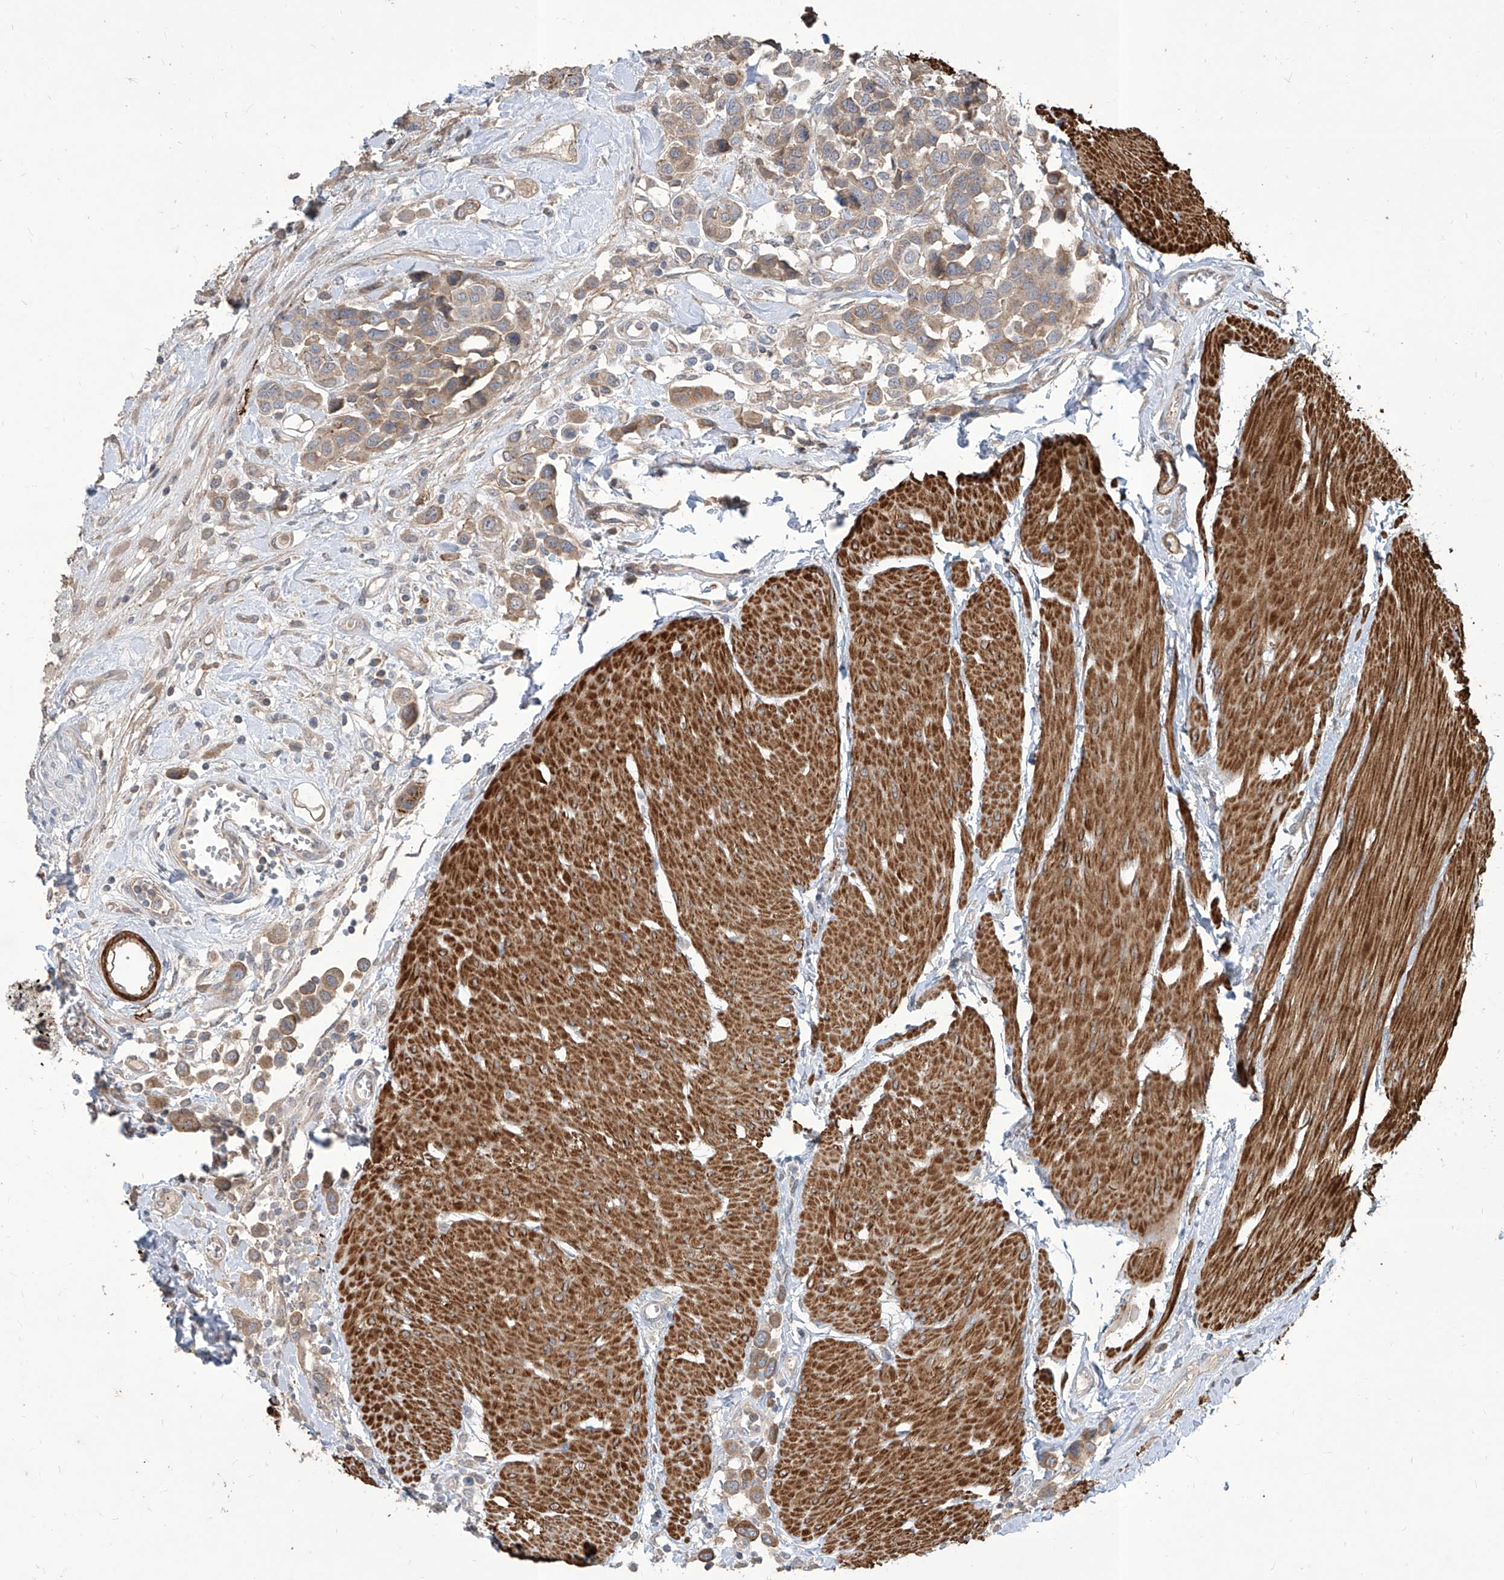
{"staining": {"intensity": "moderate", "quantity": ">75%", "location": "cytoplasmic/membranous"}, "tissue": "urothelial cancer", "cell_type": "Tumor cells", "image_type": "cancer", "snomed": [{"axis": "morphology", "description": "Urothelial carcinoma, High grade"}, {"axis": "topography", "description": "Urinary bladder"}], "caption": "The micrograph reveals a brown stain indicating the presence of a protein in the cytoplasmic/membranous of tumor cells in urothelial cancer.", "gene": "FAM83B", "patient": {"sex": "male", "age": 50}}